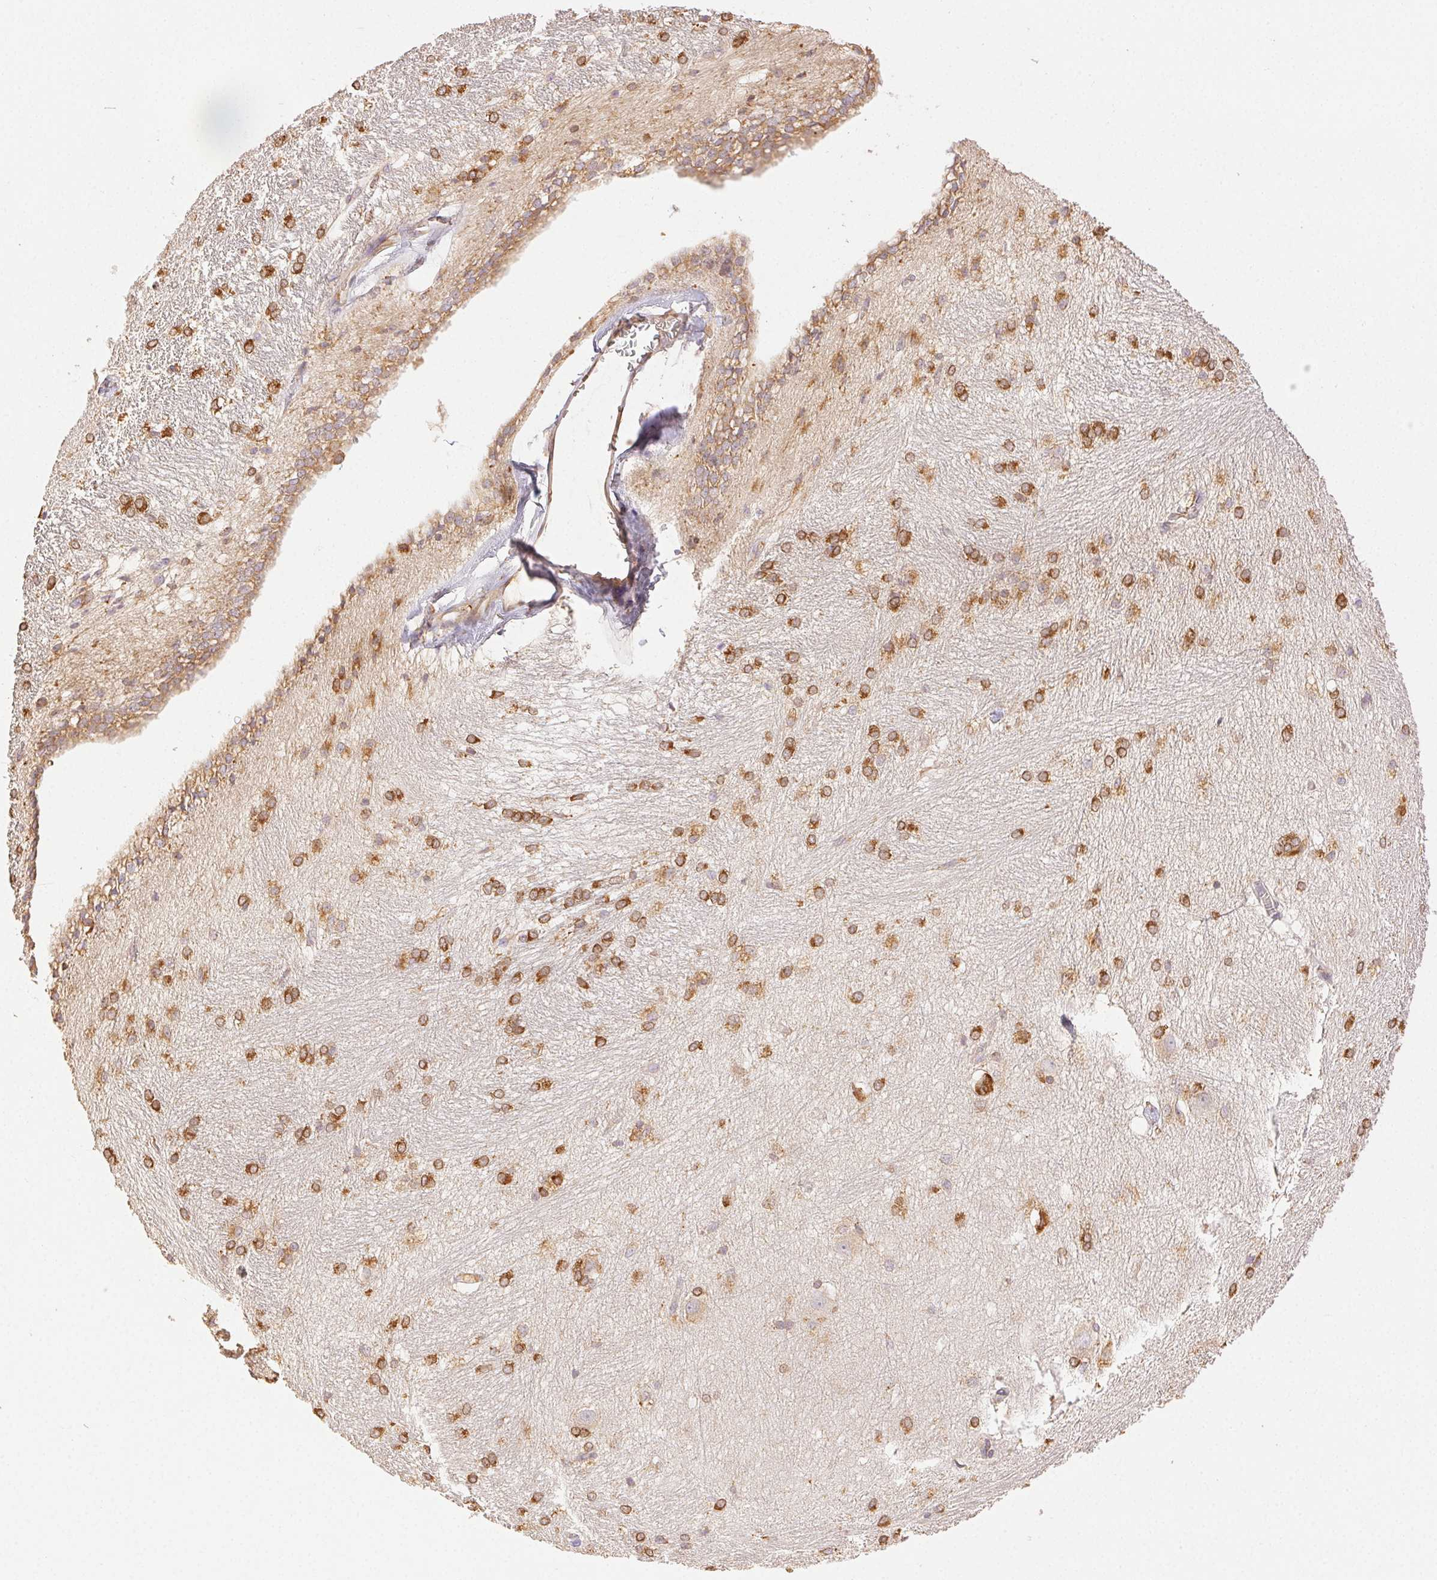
{"staining": {"intensity": "moderate", "quantity": ">75%", "location": "cytoplasmic/membranous"}, "tissue": "hippocampus", "cell_type": "Glial cells", "image_type": "normal", "snomed": [{"axis": "morphology", "description": "Normal tissue, NOS"}, {"axis": "topography", "description": "Cerebral cortex"}, {"axis": "topography", "description": "Hippocampus"}], "caption": "Moderate cytoplasmic/membranous expression for a protein is appreciated in approximately >75% of glial cells of unremarkable hippocampus using immunohistochemistry.", "gene": "ENTREP1", "patient": {"sex": "female", "age": 19}}